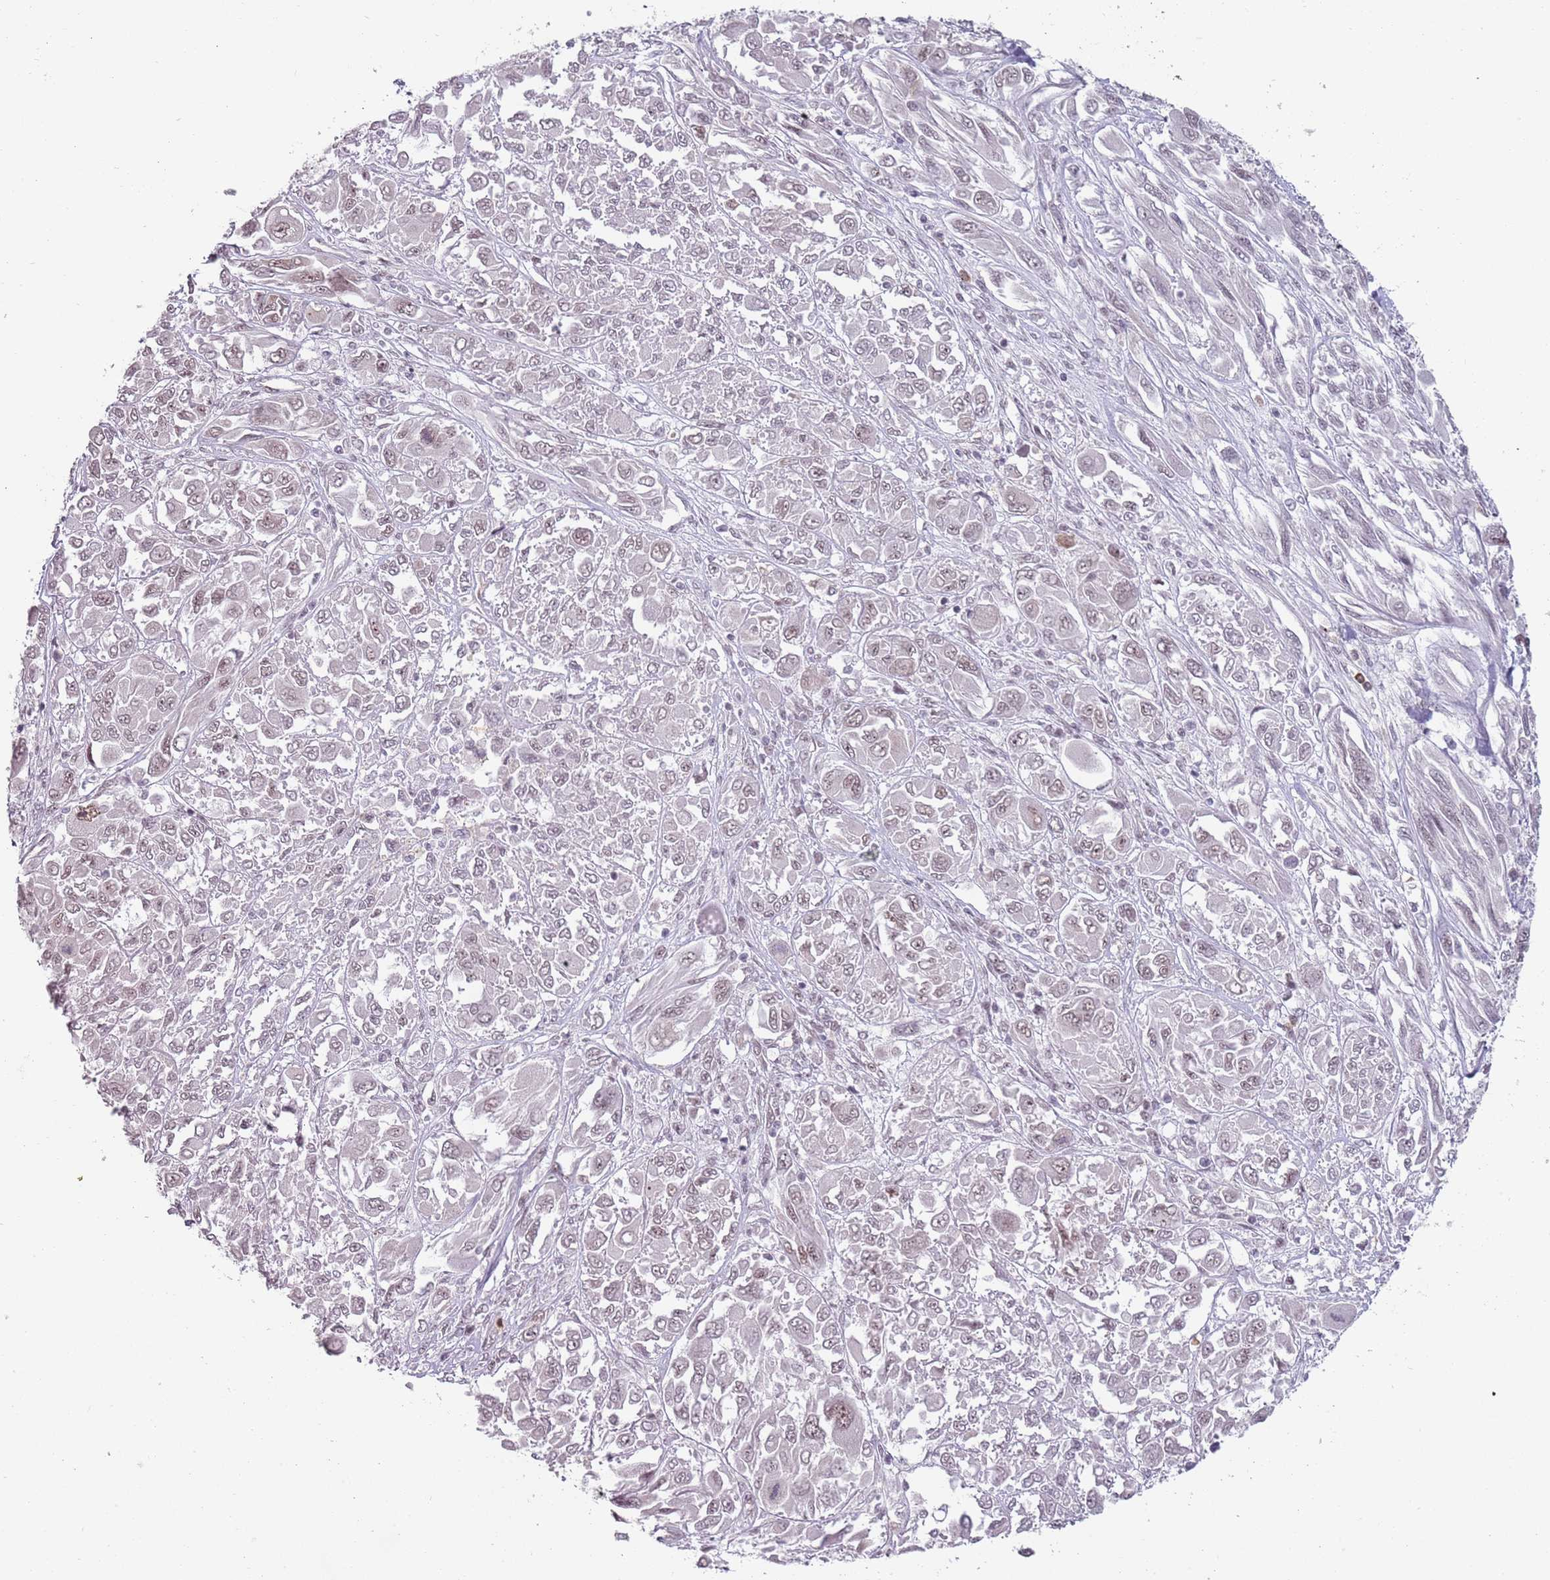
{"staining": {"intensity": "weak", "quantity": "<25%", "location": "nuclear"}, "tissue": "melanoma", "cell_type": "Tumor cells", "image_type": "cancer", "snomed": [{"axis": "morphology", "description": "Malignant melanoma, NOS"}, {"axis": "topography", "description": "Skin"}], "caption": "Tumor cells are negative for protein expression in human malignant melanoma.", "gene": "REXO4", "patient": {"sex": "female", "age": 91}}